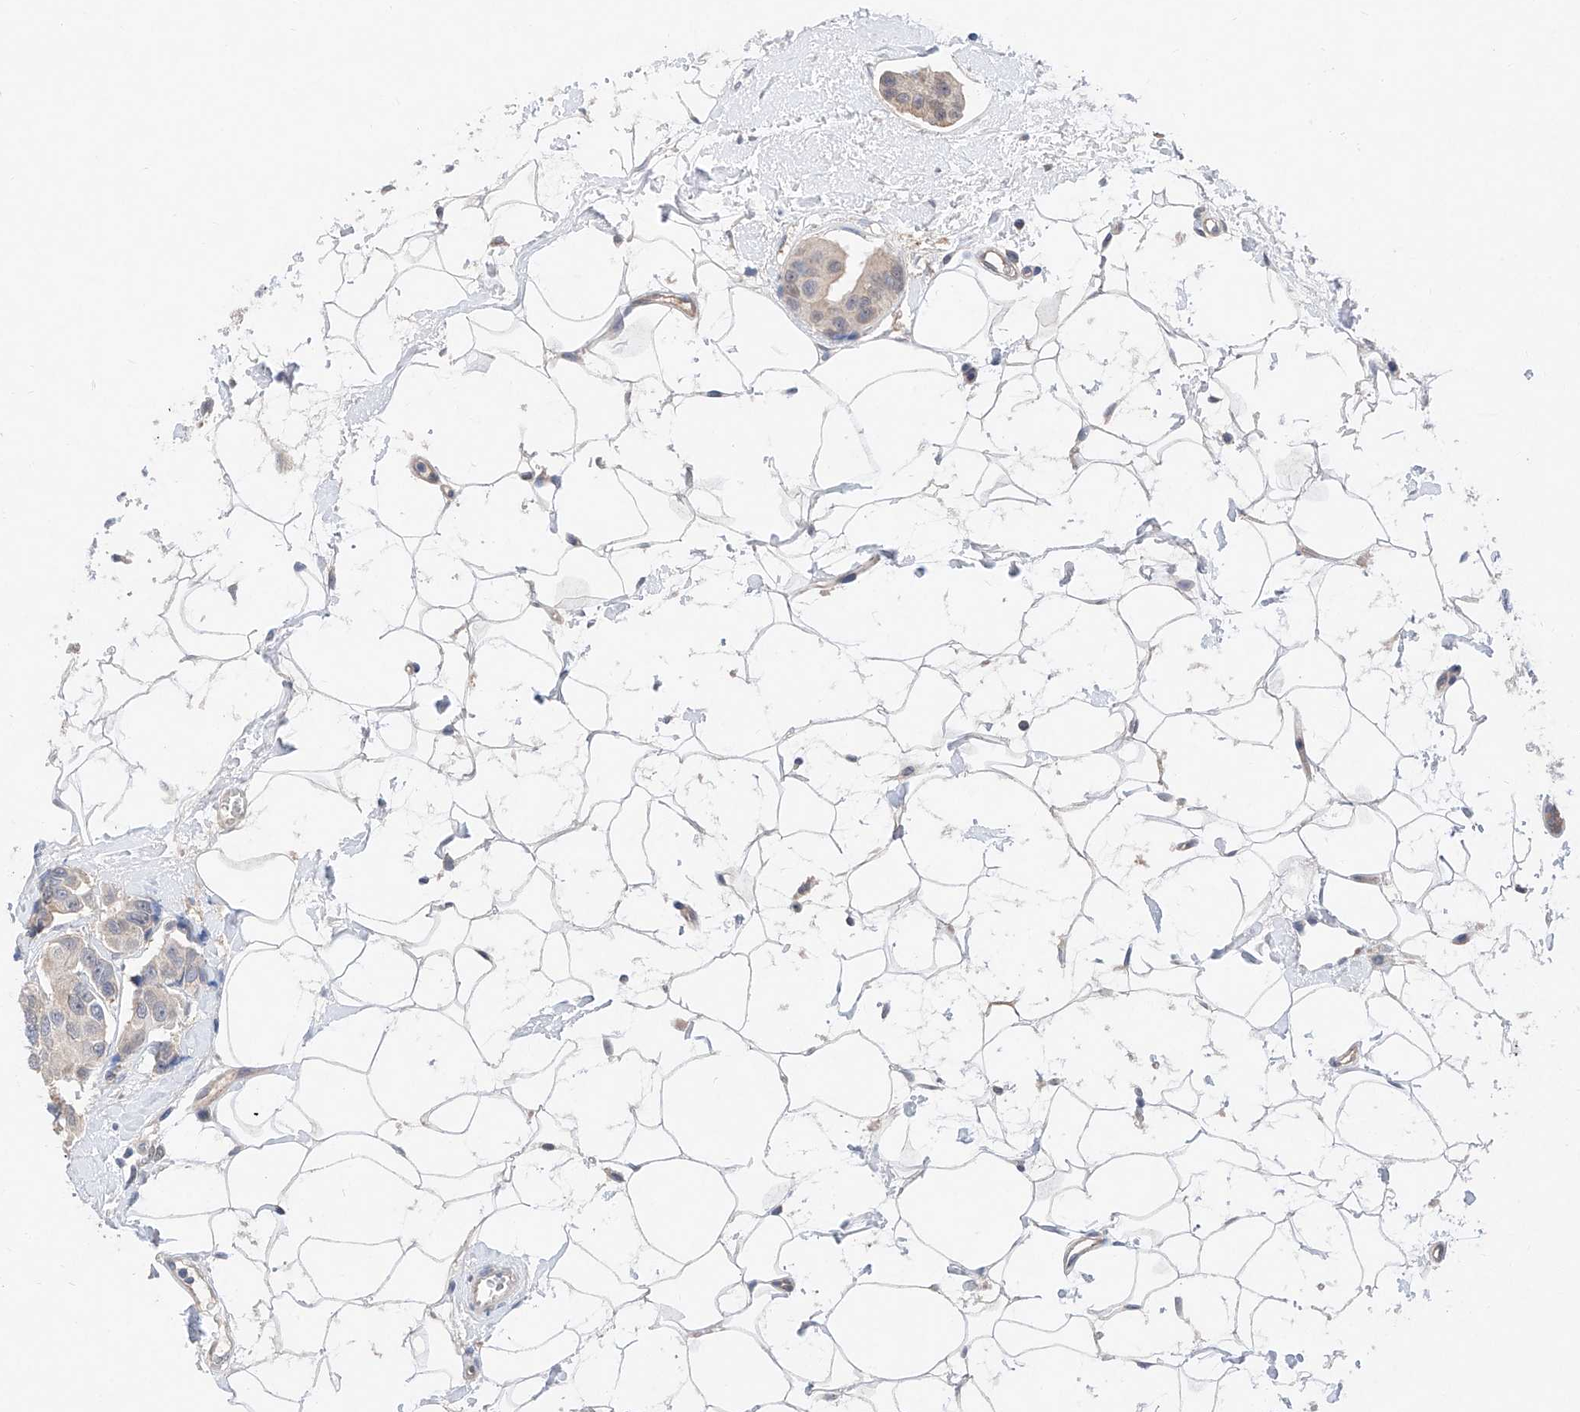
{"staining": {"intensity": "negative", "quantity": "none", "location": "none"}, "tissue": "breast cancer", "cell_type": "Tumor cells", "image_type": "cancer", "snomed": [{"axis": "morphology", "description": "Normal tissue, NOS"}, {"axis": "morphology", "description": "Duct carcinoma"}, {"axis": "topography", "description": "Breast"}], "caption": "High magnification brightfield microscopy of breast cancer (intraductal carcinoma) stained with DAB (3,3'-diaminobenzidine) (brown) and counterstained with hematoxylin (blue): tumor cells show no significant expression. The staining was performed using DAB (3,3'-diaminobenzidine) to visualize the protein expression in brown, while the nuclei were stained in blue with hematoxylin (Magnification: 20x).", "gene": "FUCA2", "patient": {"sex": "female", "age": 39}}